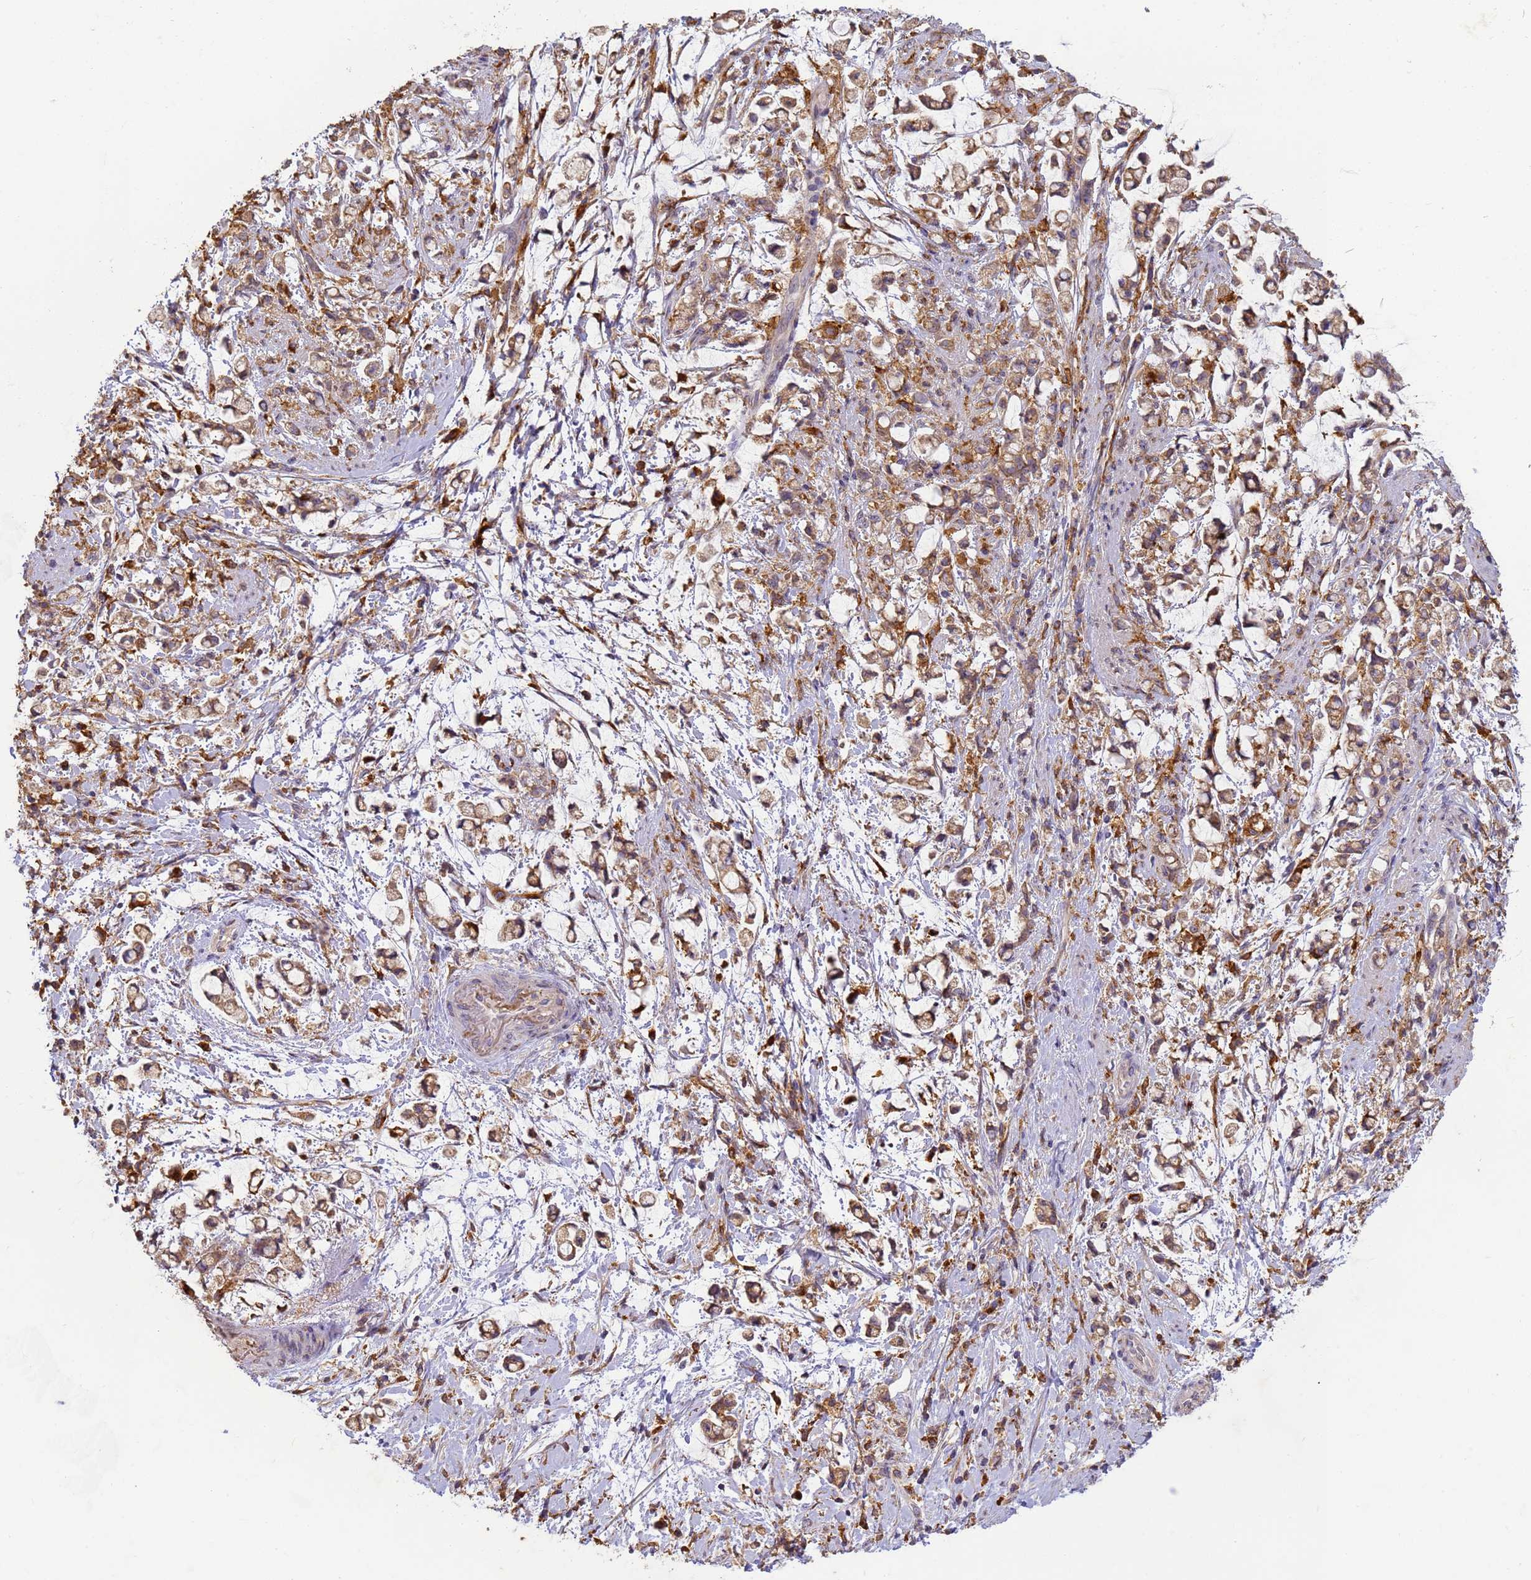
{"staining": {"intensity": "moderate", "quantity": ">75%", "location": "cytoplasmic/membranous"}, "tissue": "stomach cancer", "cell_type": "Tumor cells", "image_type": "cancer", "snomed": [{"axis": "morphology", "description": "Adenocarcinoma, NOS"}, {"axis": "topography", "description": "Stomach"}], "caption": "There is medium levels of moderate cytoplasmic/membranous staining in tumor cells of stomach cancer, as demonstrated by immunohistochemical staining (brown color).", "gene": "M6PR", "patient": {"sex": "female", "age": 60}}